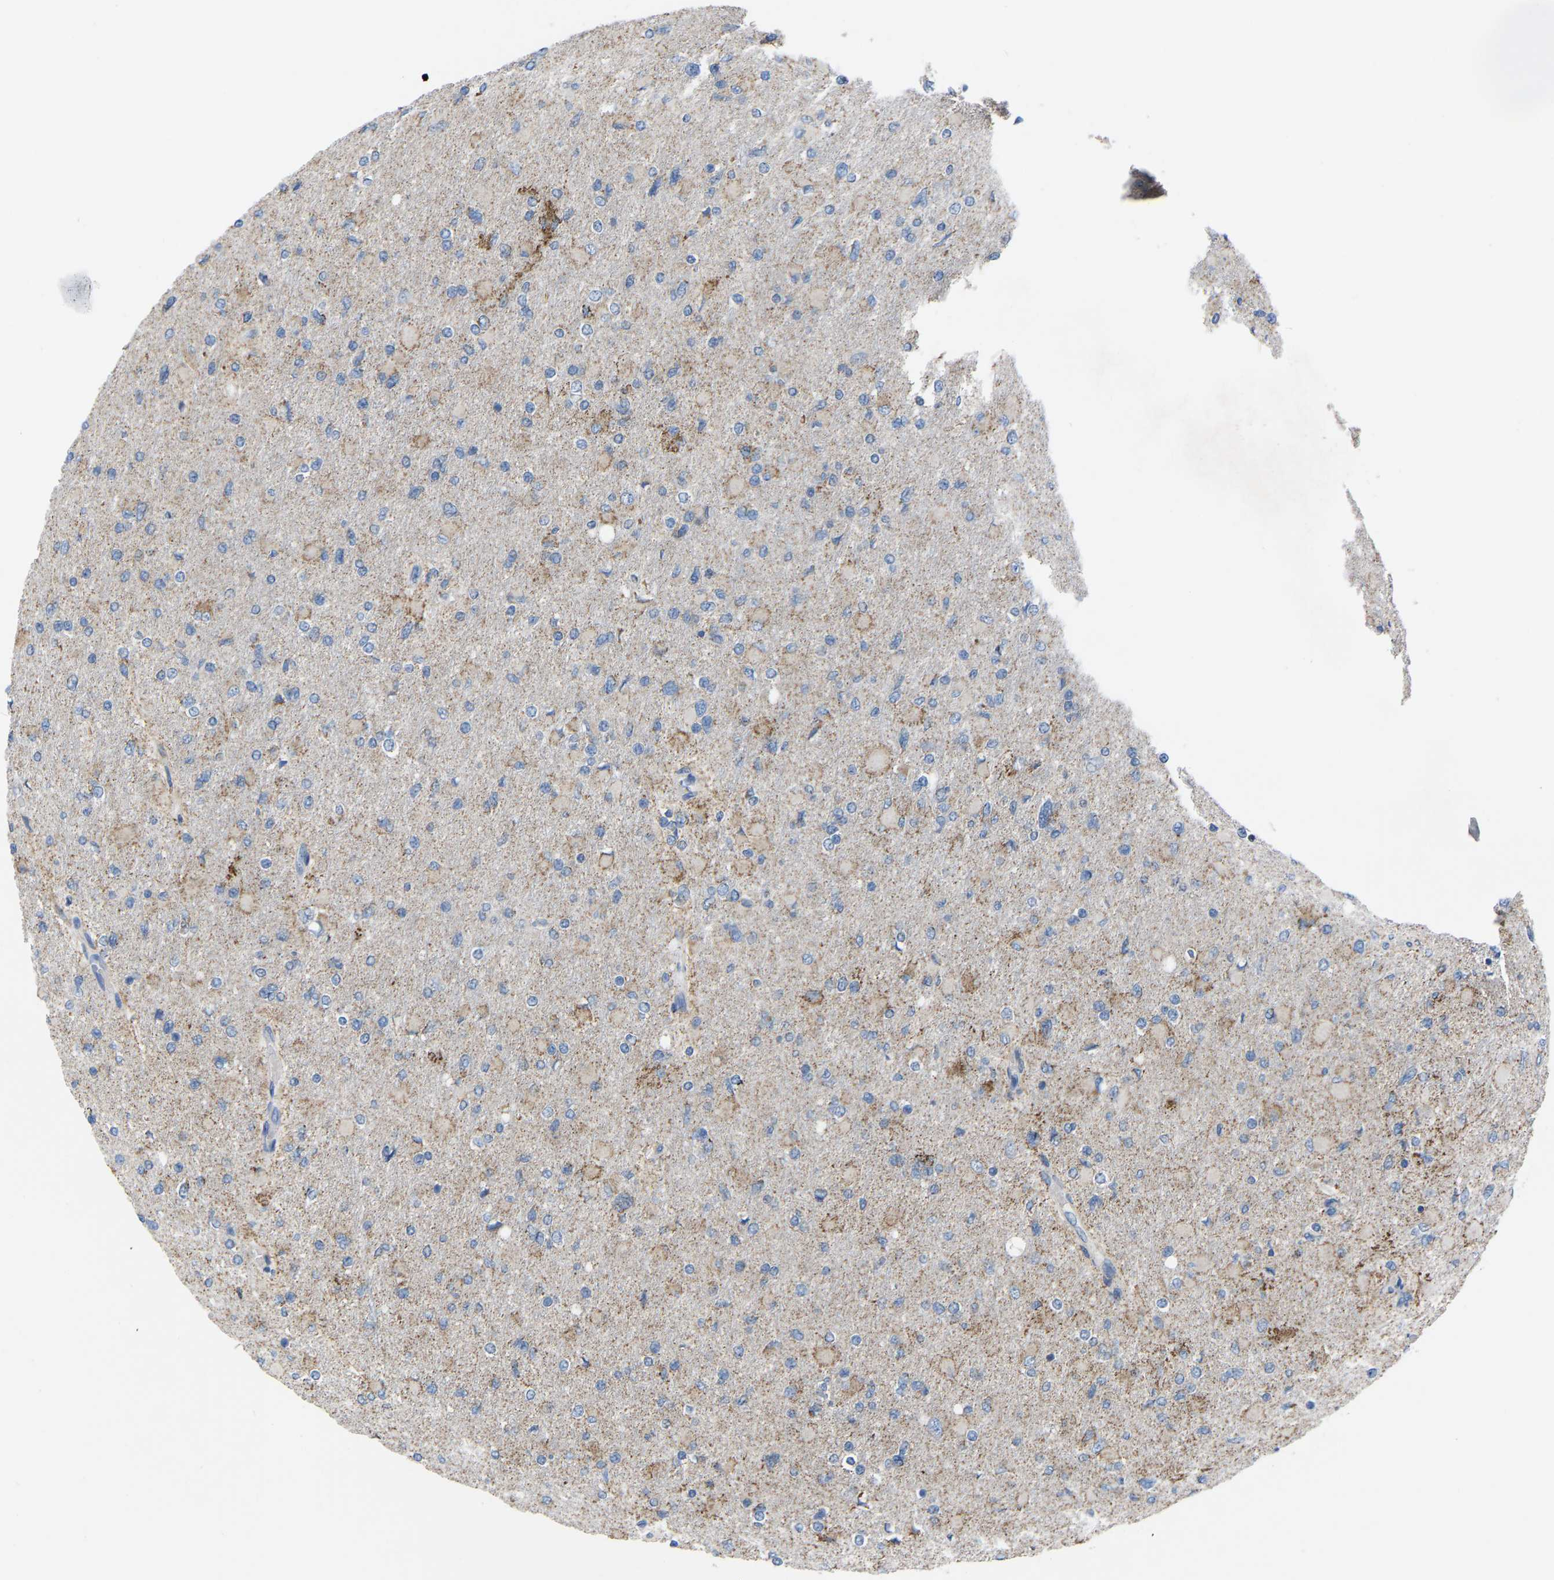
{"staining": {"intensity": "weak", "quantity": "<25%", "location": "cytoplasmic/membranous"}, "tissue": "glioma", "cell_type": "Tumor cells", "image_type": "cancer", "snomed": [{"axis": "morphology", "description": "Glioma, malignant, High grade"}, {"axis": "topography", "description": "Cerebral cortex"}], "caption": "DAB immunohistochemical staining of glioma exhibits no significant staining in tumor cells.", "gene": "BCL10", "patient": {"sex": "female", "age": 36}}